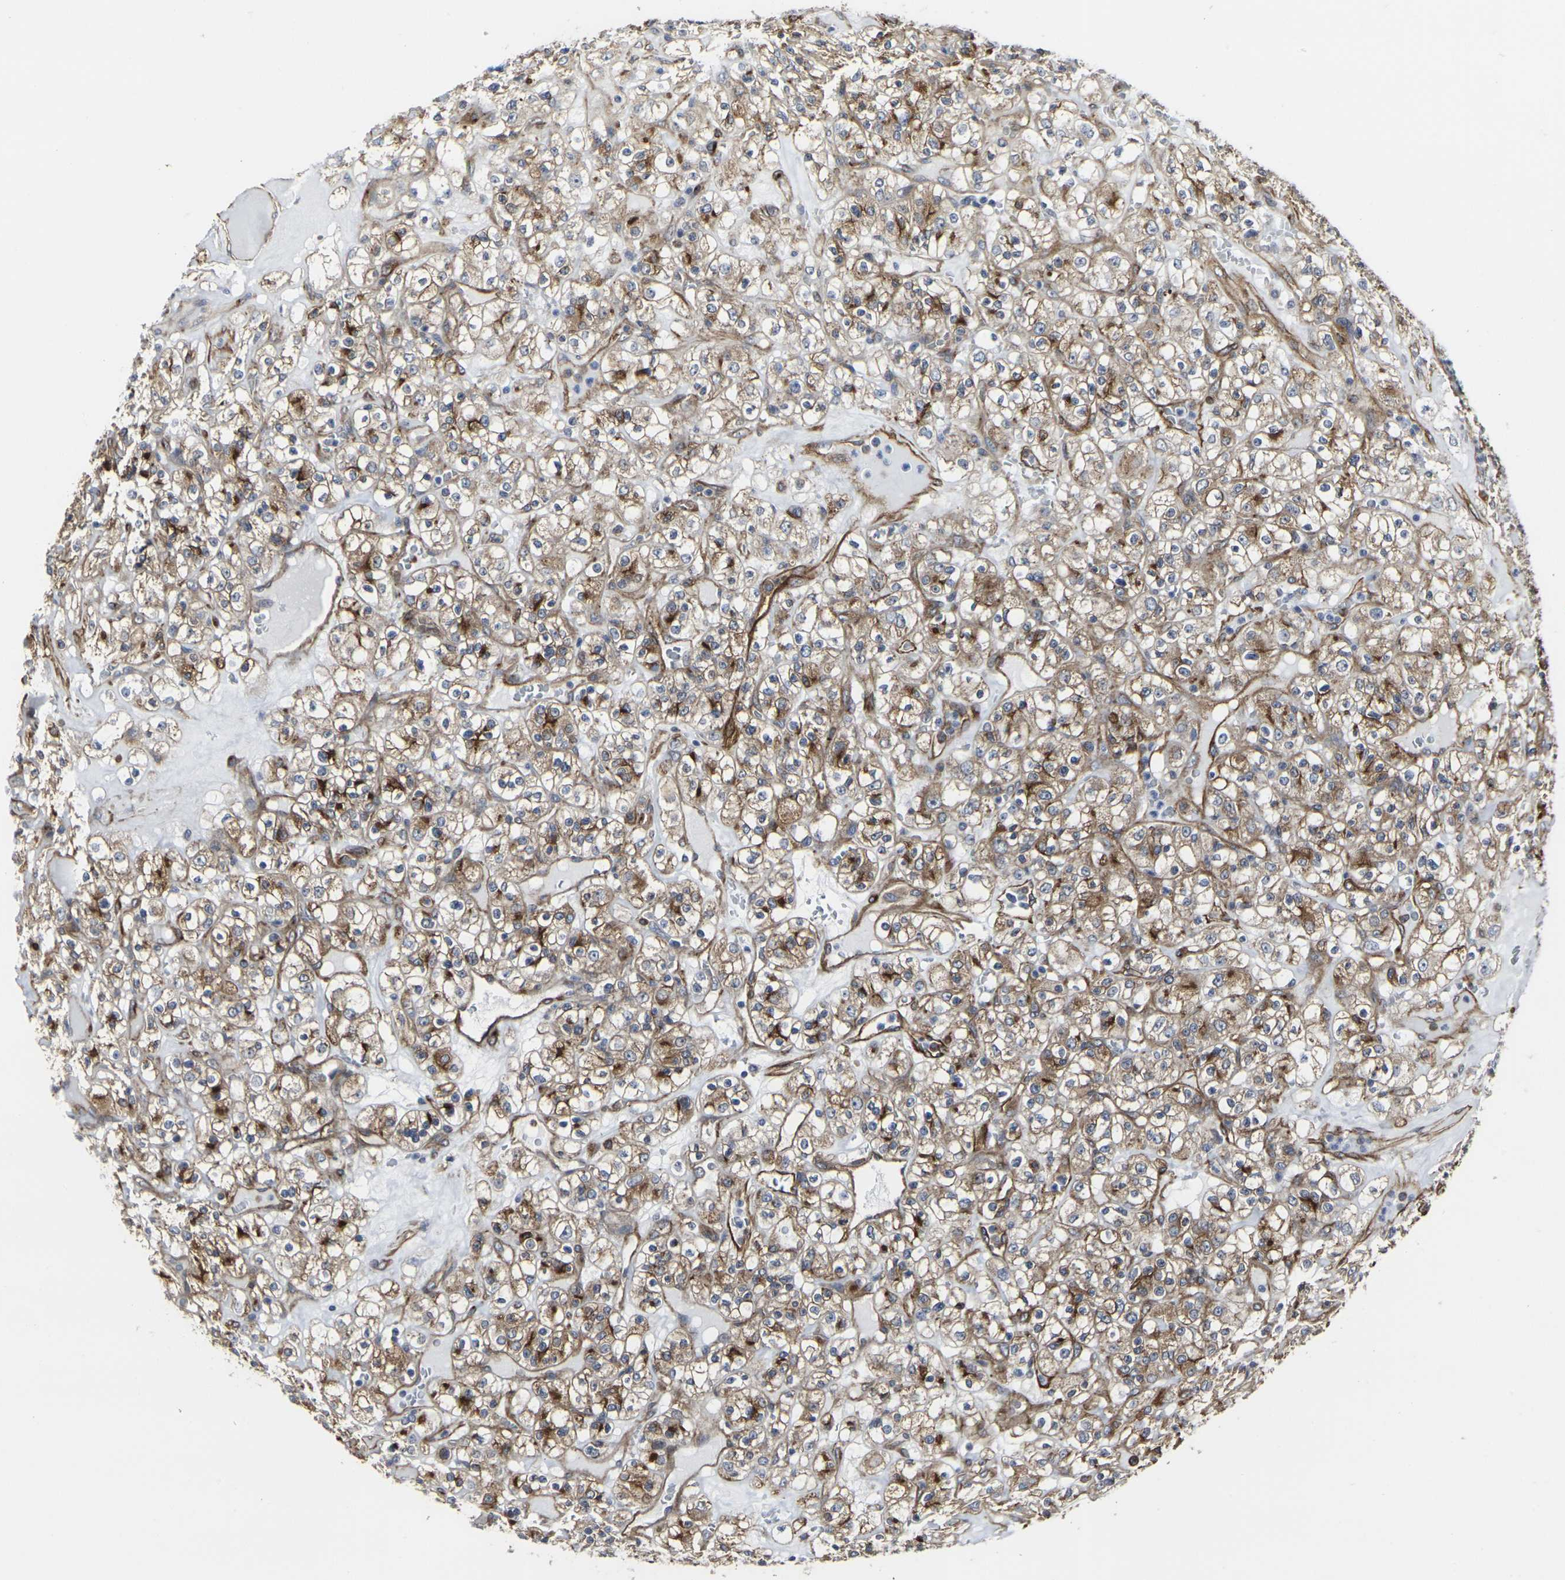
{"staining": {"intensity": "moderate", "quantity": ">75%", "location": "cytoplasmic/membranous"}, "tissue": "renal cancer", "cell_type": "Tumor cells", "image_type": "cancer", "snomed": [{"axis": "morphology", "description": "Normal tissue, NOS"}, {"axis": "morphology", "description": "Adenocarcinoma, NOS"}, {"axis": "topography", "description": "Kidney"}], "caption": "Brown immunohistochemical staining in renal cancer (adenocarcinoma) shows moderate cytoplasmic/membranous staining in approximately >75% of tumor cells.", "gene": "MYOF", "patient": {"sex": "female", "age": 72}}